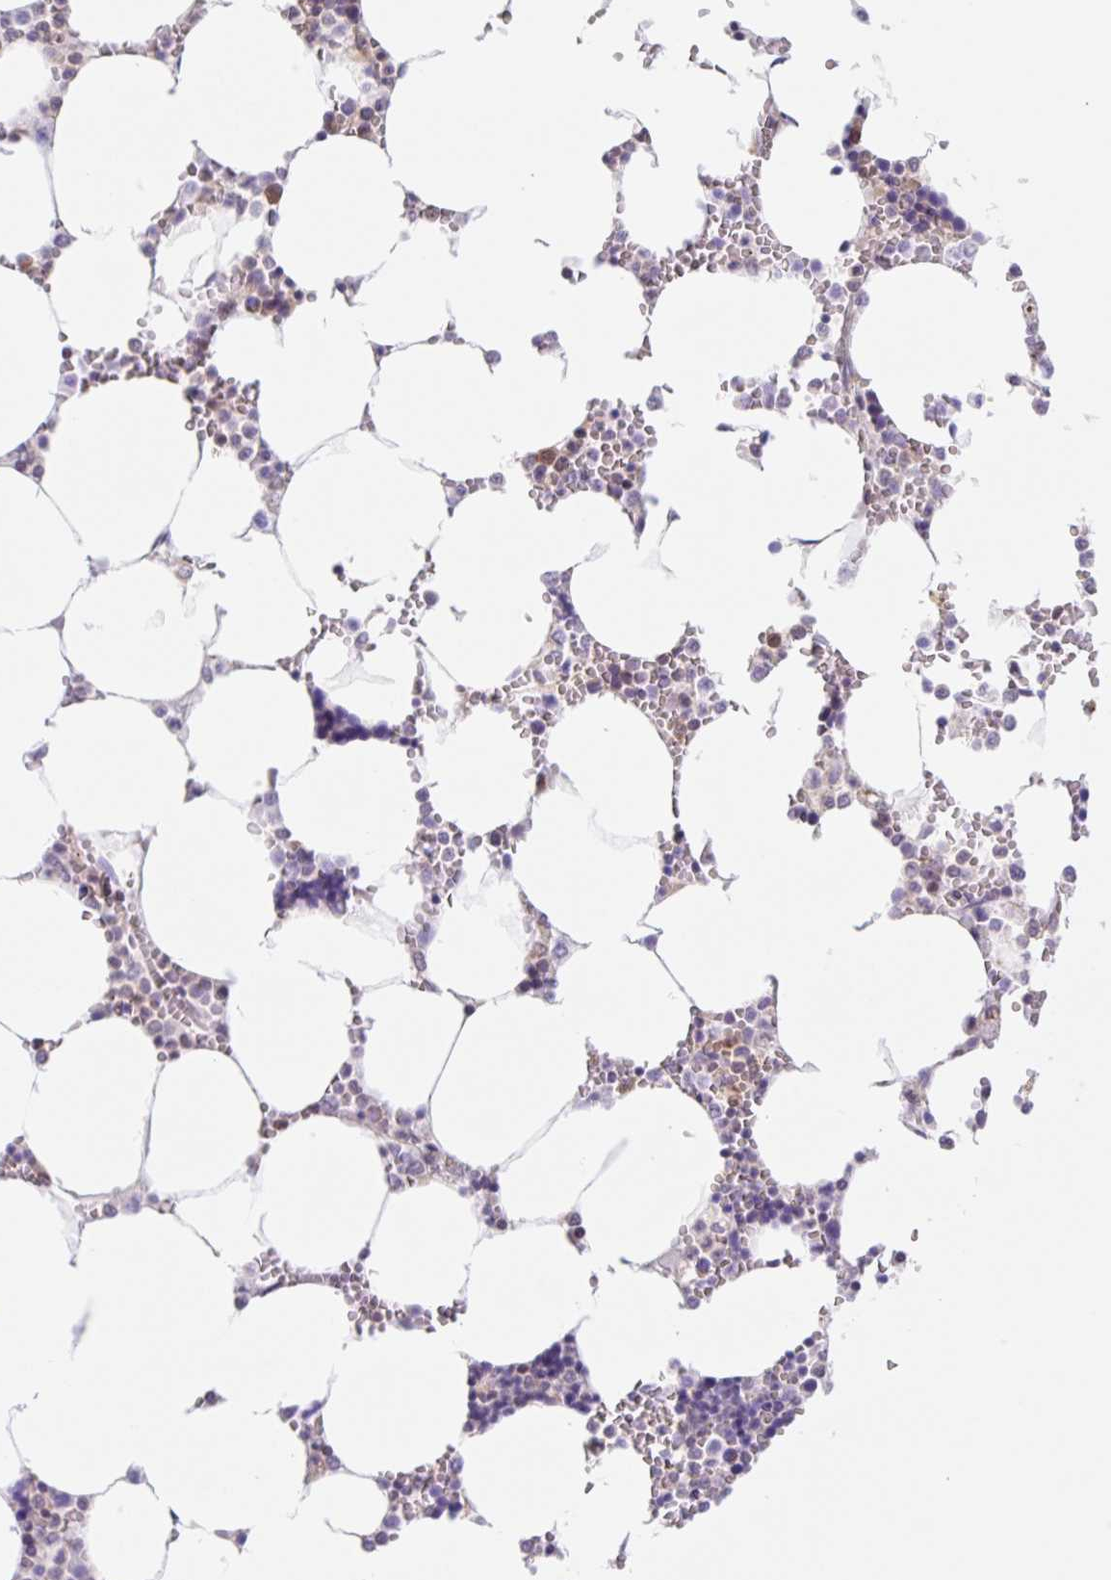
{"staining": {"intensity": "moderate", "quantity": "25%-75%", "location": "cytoplasmic/membranous"}, "tissue": "bone marrow", "cell_type": "Hematopoietic cells", "image_type": "normal", "snomed": [{"axis": "morphology", "description": "Normal tissue, NOS"}, {"axis": "topography", "description": "Bone marrow"}], "caption": "Moderate cytoplasmic/membranous staining is identified in approximately 25%-75% of hematopoietic cells in normal bone marrow. Using DAB (brown) and hematoxylin (blue) stains, captured at high magnification using brightfield microscopy.", "gene": "TBPL2", "patient": {"sex": "male", "age": 64}}